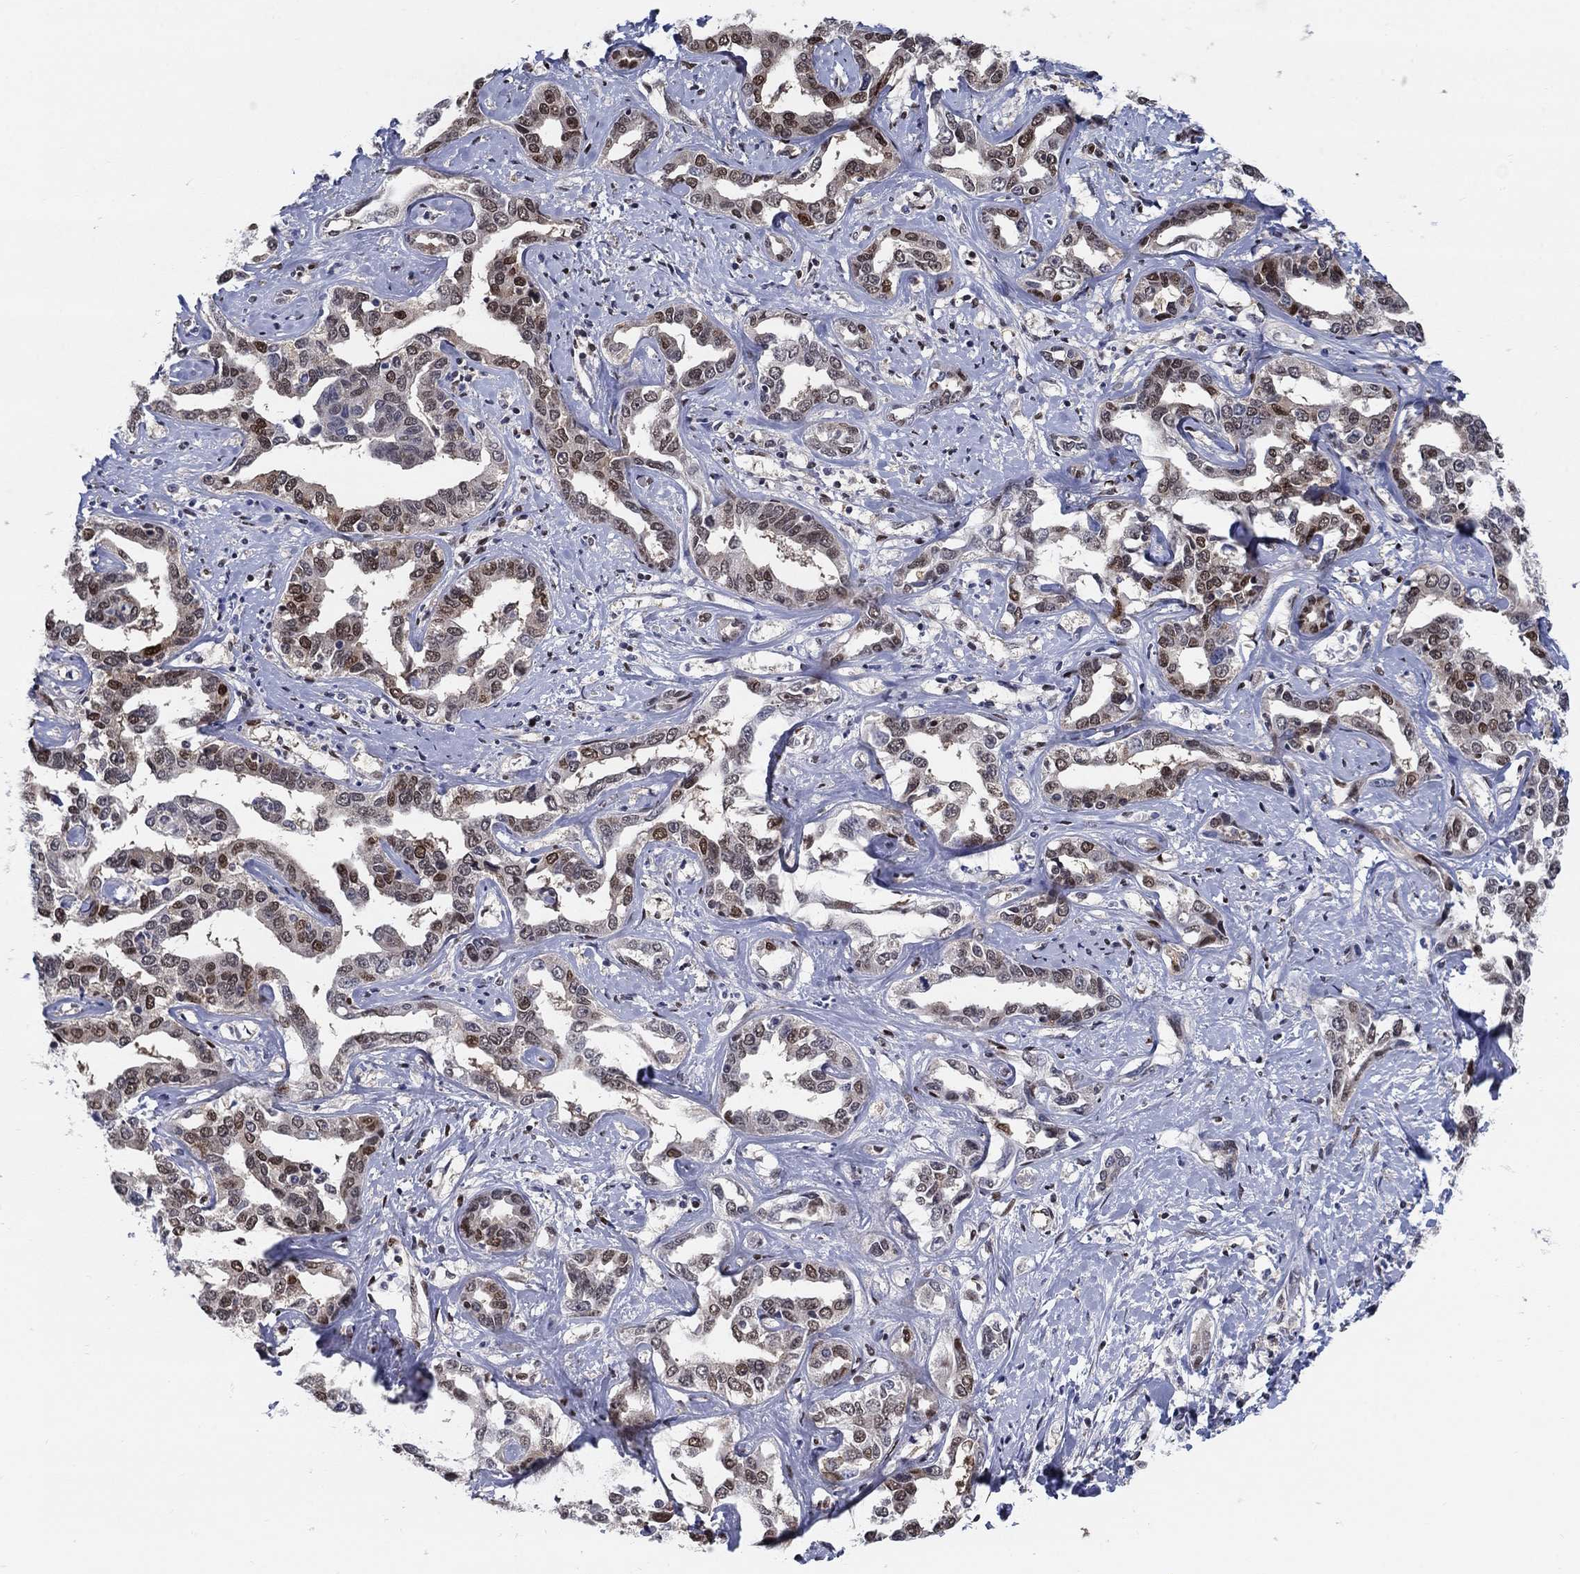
{"staining": {"intensity": "moderate", "quantity": "25%-75%", "location": "nuclear"}, "tissue": "liver cancer", "cell_type": "Tumor cells", "image_type": "cancer", "snomed": [{"axis": "morphology", "description": "Cholangiocarcinoma"}, {"axis": "topography", "description": "Liver"}], "caption": "Immunohistochemical staining of liver cancer (cholangiocarcinoma) reveals medium levels of moderate nuclear protein staining in about 25%-75% of tumor cells.", "gene": "CENPE", "patient": {"sex": "male", "age": 59}}